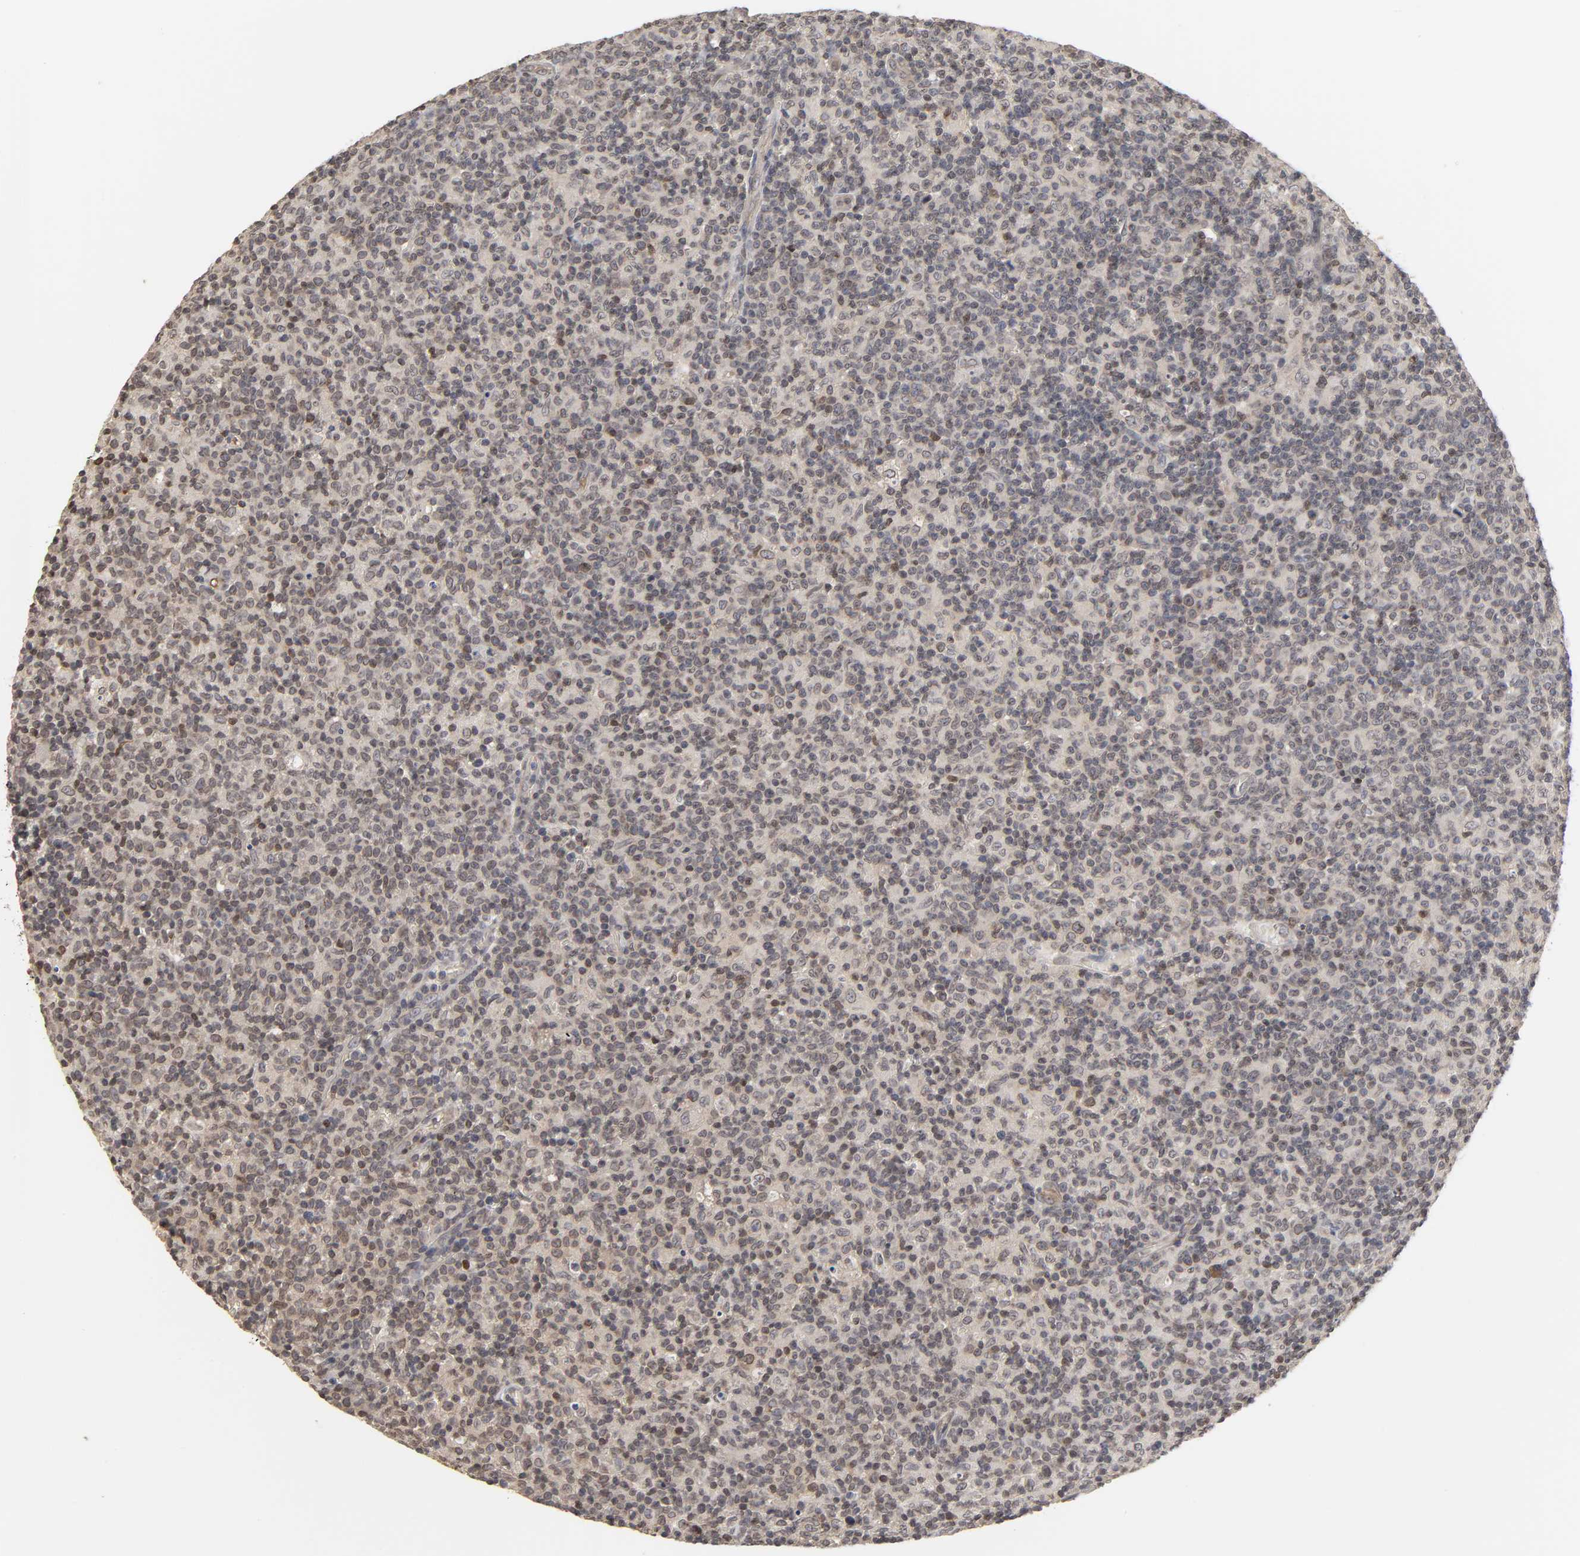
{"staining": {"intensity": "moderate", "quantity": "25%-75%", "location": "cytoplasmic/membranous,nuclear"}, "tissue": "lymph node", "cell_type": "Germinal center cells", "image_type": "normal", "snomed": [{"axis": "morphology", "description": "Normal tissue, NOS"}, {"axis": "morphology", "description": "Inflammation, NOS"}, {"axis": "topography", "description": "Lymph node"}], "caption": "Protein expression analysis of unremarkable lymph node reveals moderate cytoplasmic/membranous,nuclear expression in about 25%-75% of germinal center cells. (IHC, brightfield microscopy, high magnification).", "gene": "CPN2", "patient": {"sex": "male", "age": 55}}